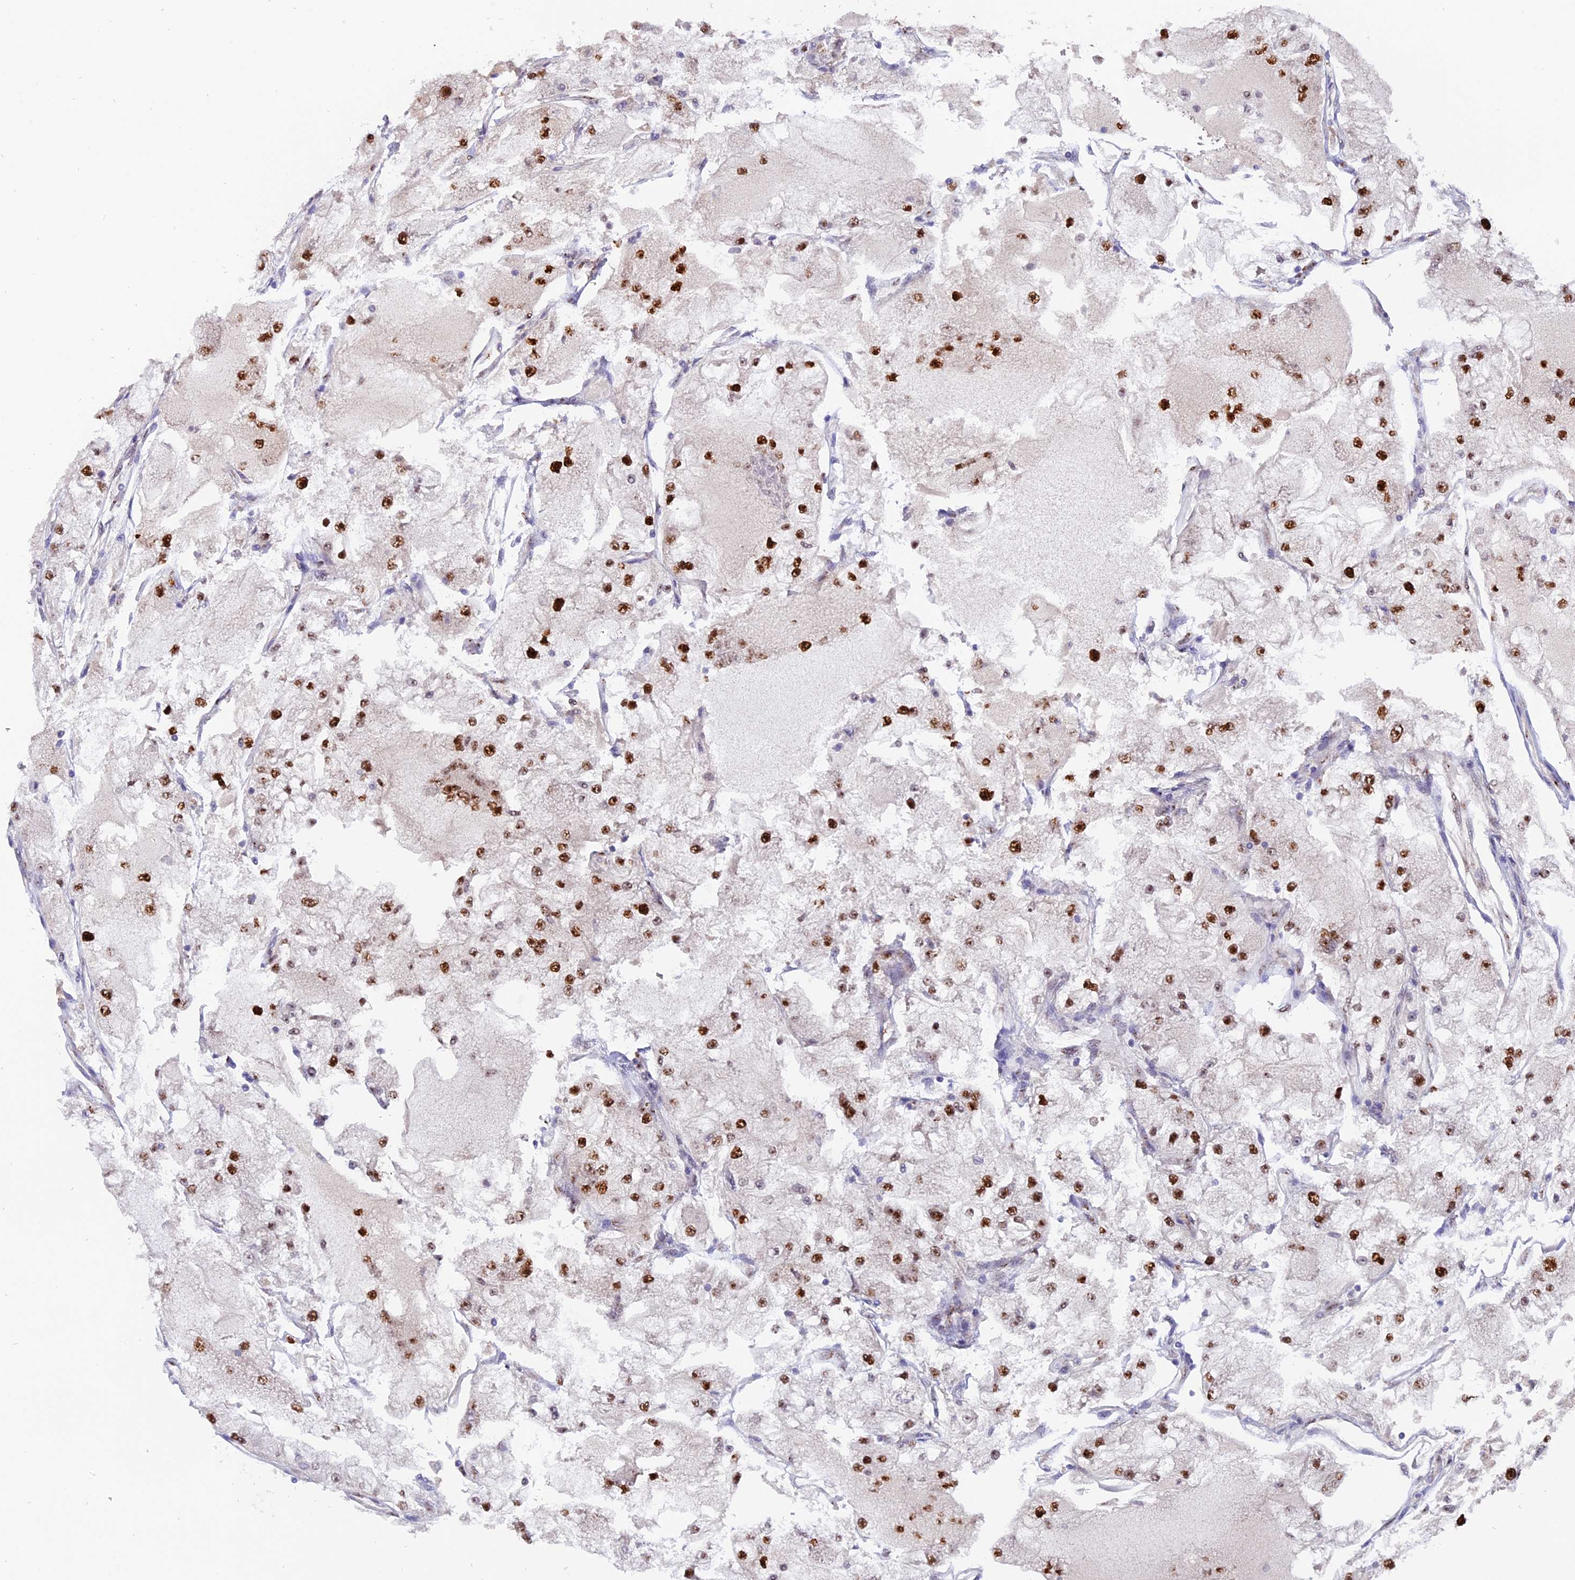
{"staining": {"intensity": "strong", "quantity": "25%-75%", "location": "nuclear"}, "tissue": "renal cancer", "cell_type": "Tumor cells", "image_type": "cancer", "snomed": [{"axis": "morphology", "description": "Adenocarcinoma, NOS"}, {"axis": "topography", "description": "Kidney"}], "caption": "Immunohistochemistry of renal adenocarcinoma demonstrates high levels of strong nuclear expression in approximately 25%-75% of tumor cells.", "gene": "FAM118B", "patient": {"sex": "female", "age": 72}}